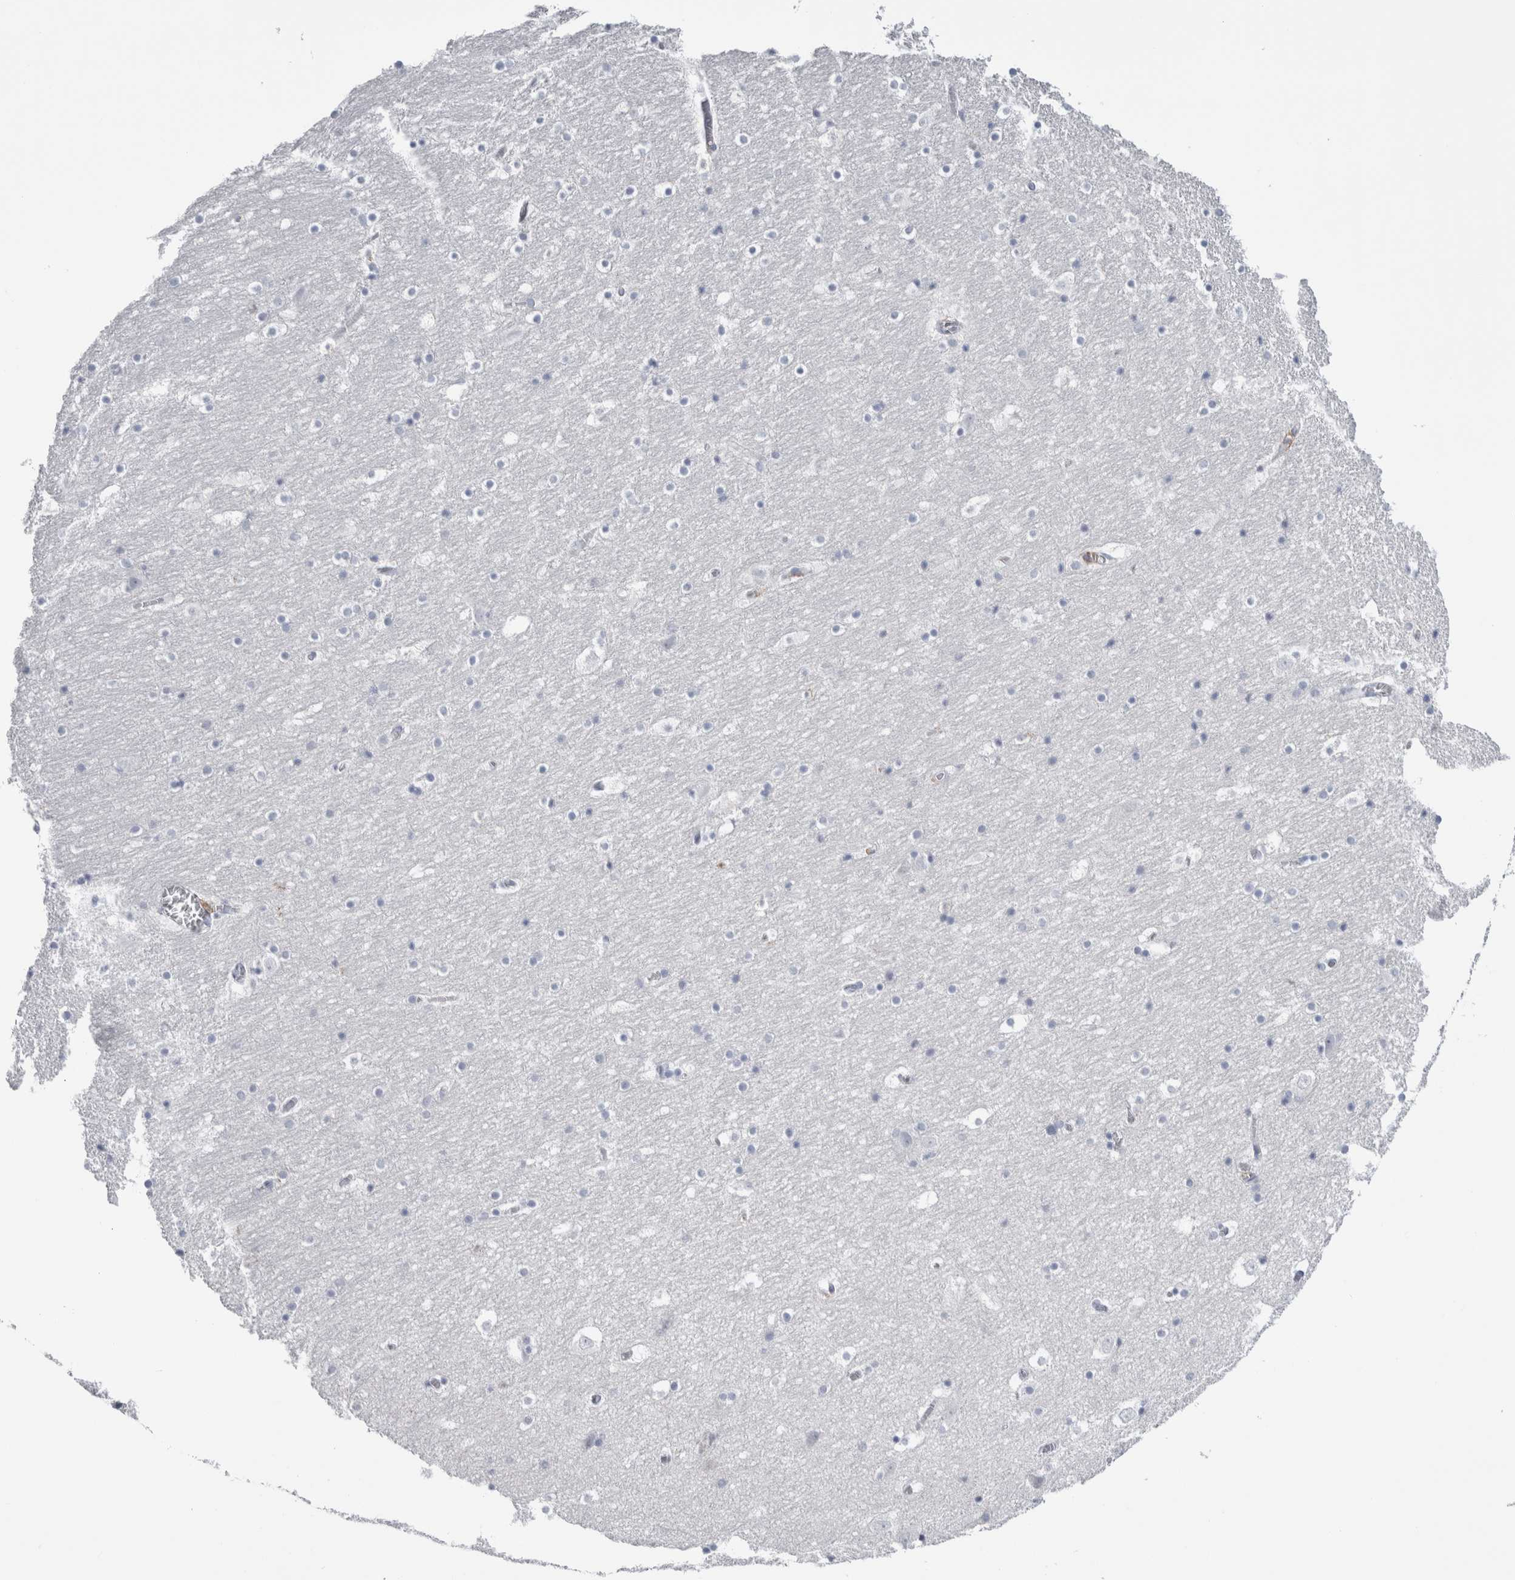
{"staining": {"intensity": "negative", "quantity": "none", "location": "none"}, "tissue": "hippocampus", "cell_type": "Glial cells", "image_type": "normal", "snomed": [{"axis": "morphology", "description": "Normal tissue, NOS"}, {"axis": "topography", "description": "Hippocampus"}], "caption": "Hippocampus stained for a protein using IHC exhibits no expression glial cells.", "gene": "LURAP1L", "patient": {"sex": "male", "age": 45}}